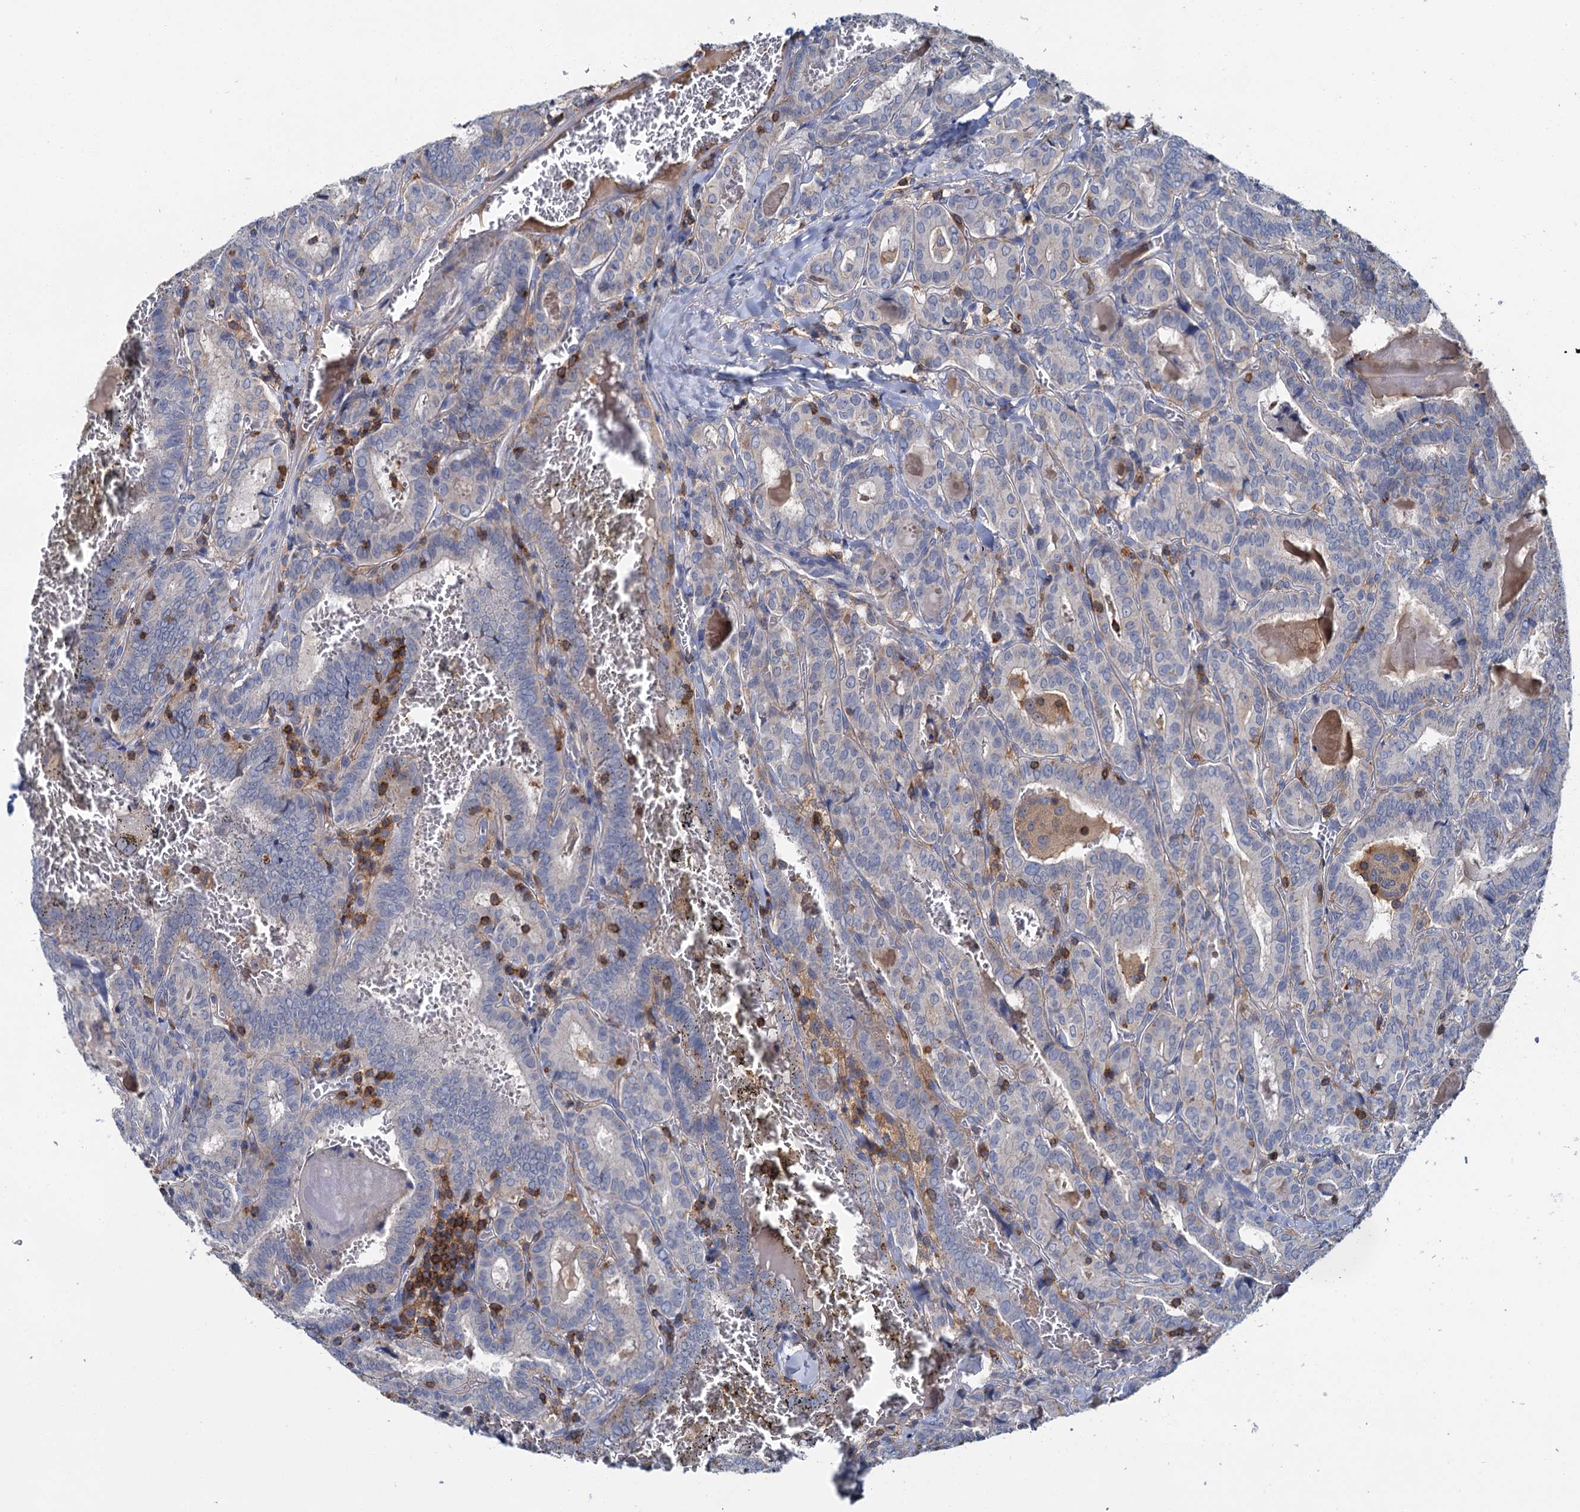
{"staining": {"intensity": "negative", "quantity": "none", "location": "none"}, "tissue": "thyroid cancer", "cell_type": "Tumor cells", "image_type": "cancer", "snomed": [{"axis": "morphology", "description": "Papillary adenocarcinoma, NOS"}, {"axis": "topography", "description": "Thyroid gland"}], "caption": "This is a micrograph of immunohistochemistry staining of thyroid cancer, which shows no staining in tumor cells.", "gene": "FGFR2", "patient": {"sex": "female", "age": 72}}